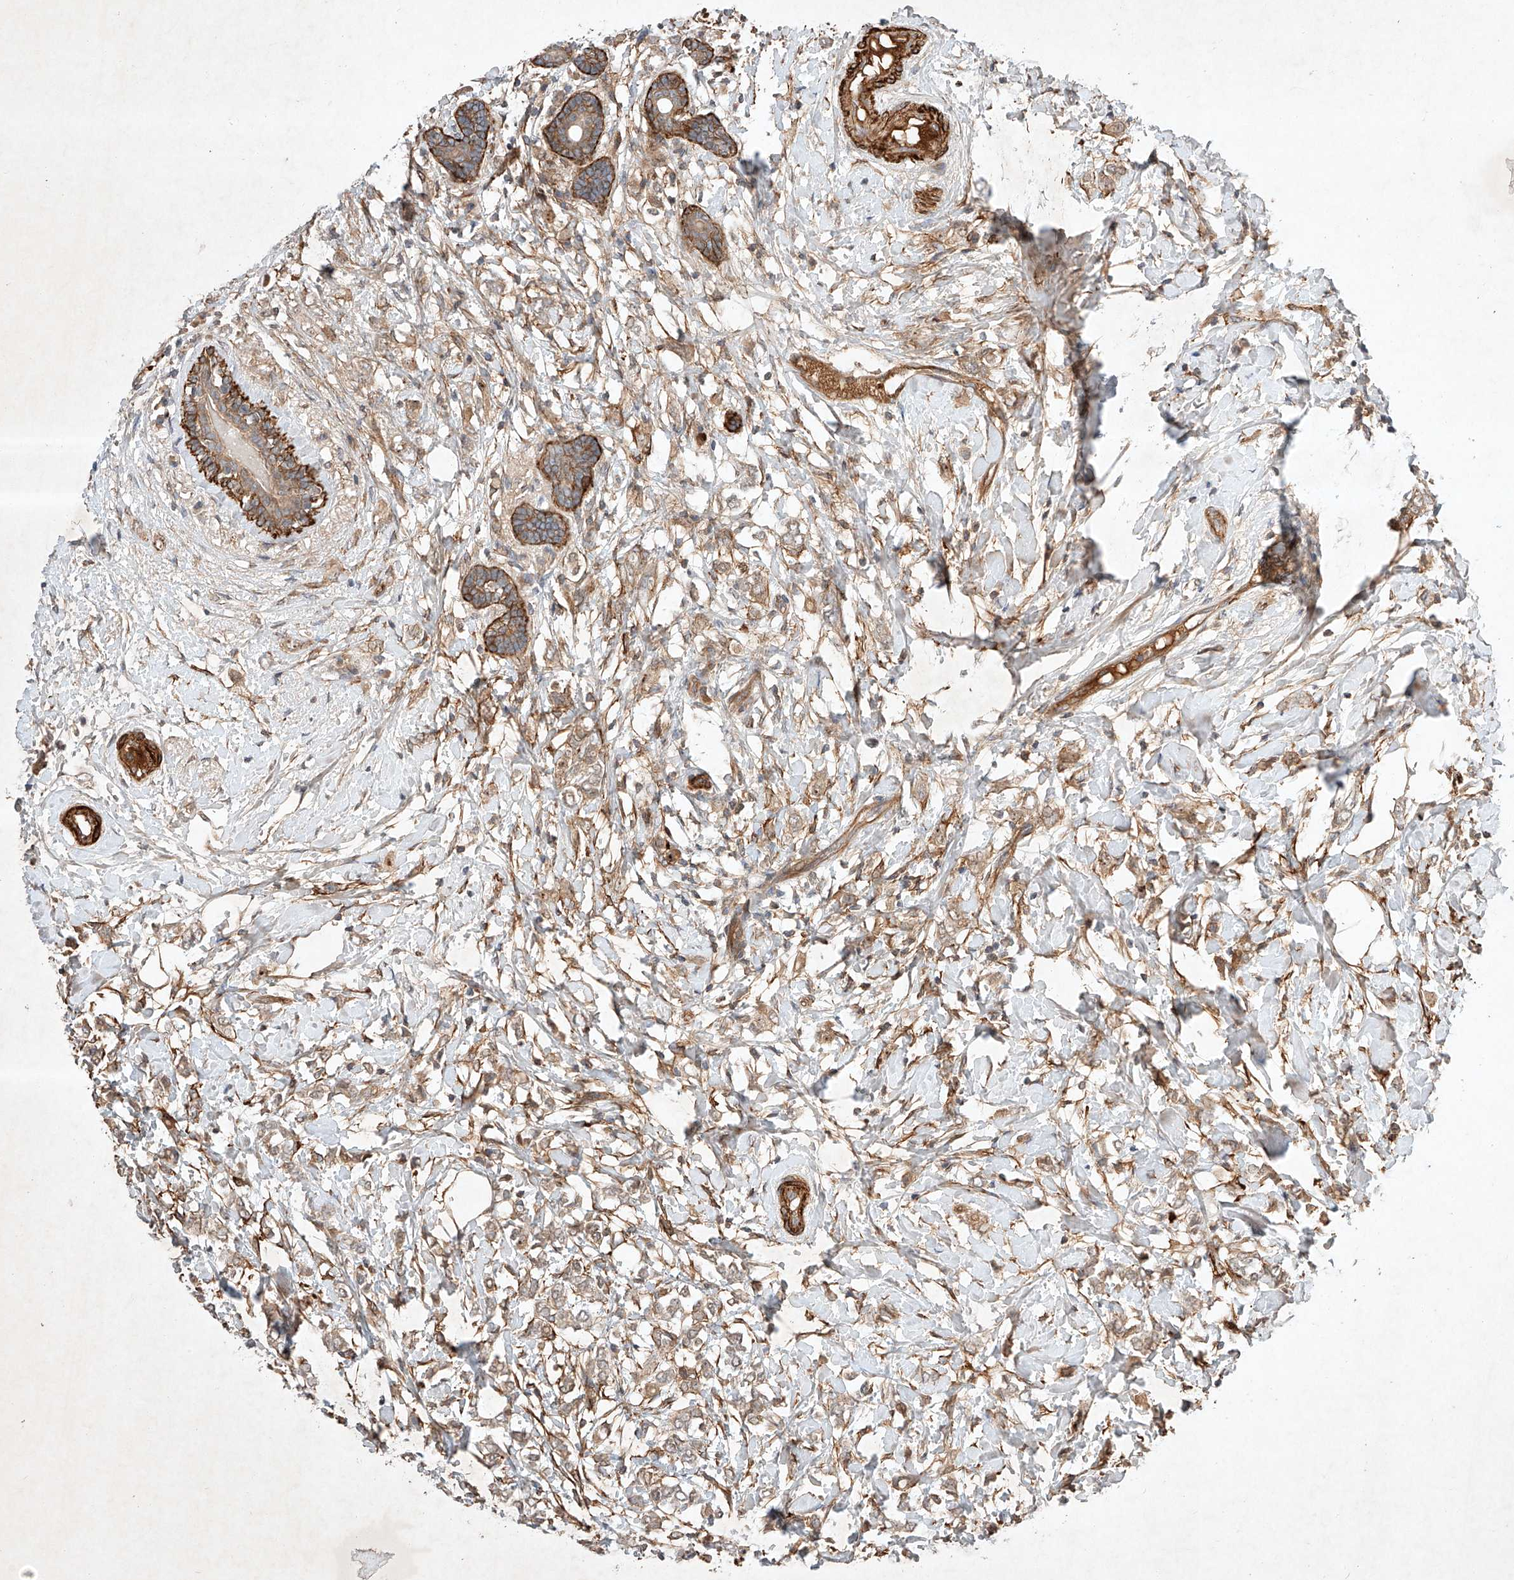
{"staining": {"intensity": "weak", "quantity": ">75%", "location": "cytoplasmic/membranous"}, "tissue": "breast cancer", "cell_type": "Tumor cells", "image_type": "cancer", "snomed": [{"axis": "morphology", "description": "Normal tissue, NOS"}, {"axis": "morphology", "description": "Lobular carcinoma"}, {"axis": "topography", "description": "Breast"}], "caption": "An image of human lobular carcinoma (breast) stained for a protein displays weak cytoplasmic/membranous brown staining in tumor cells. (DAB = brown stain, brightfield microscopy at high magnification).", "gene": "ARHGAP33", "patient": {"sex": "female", "age": 47}}